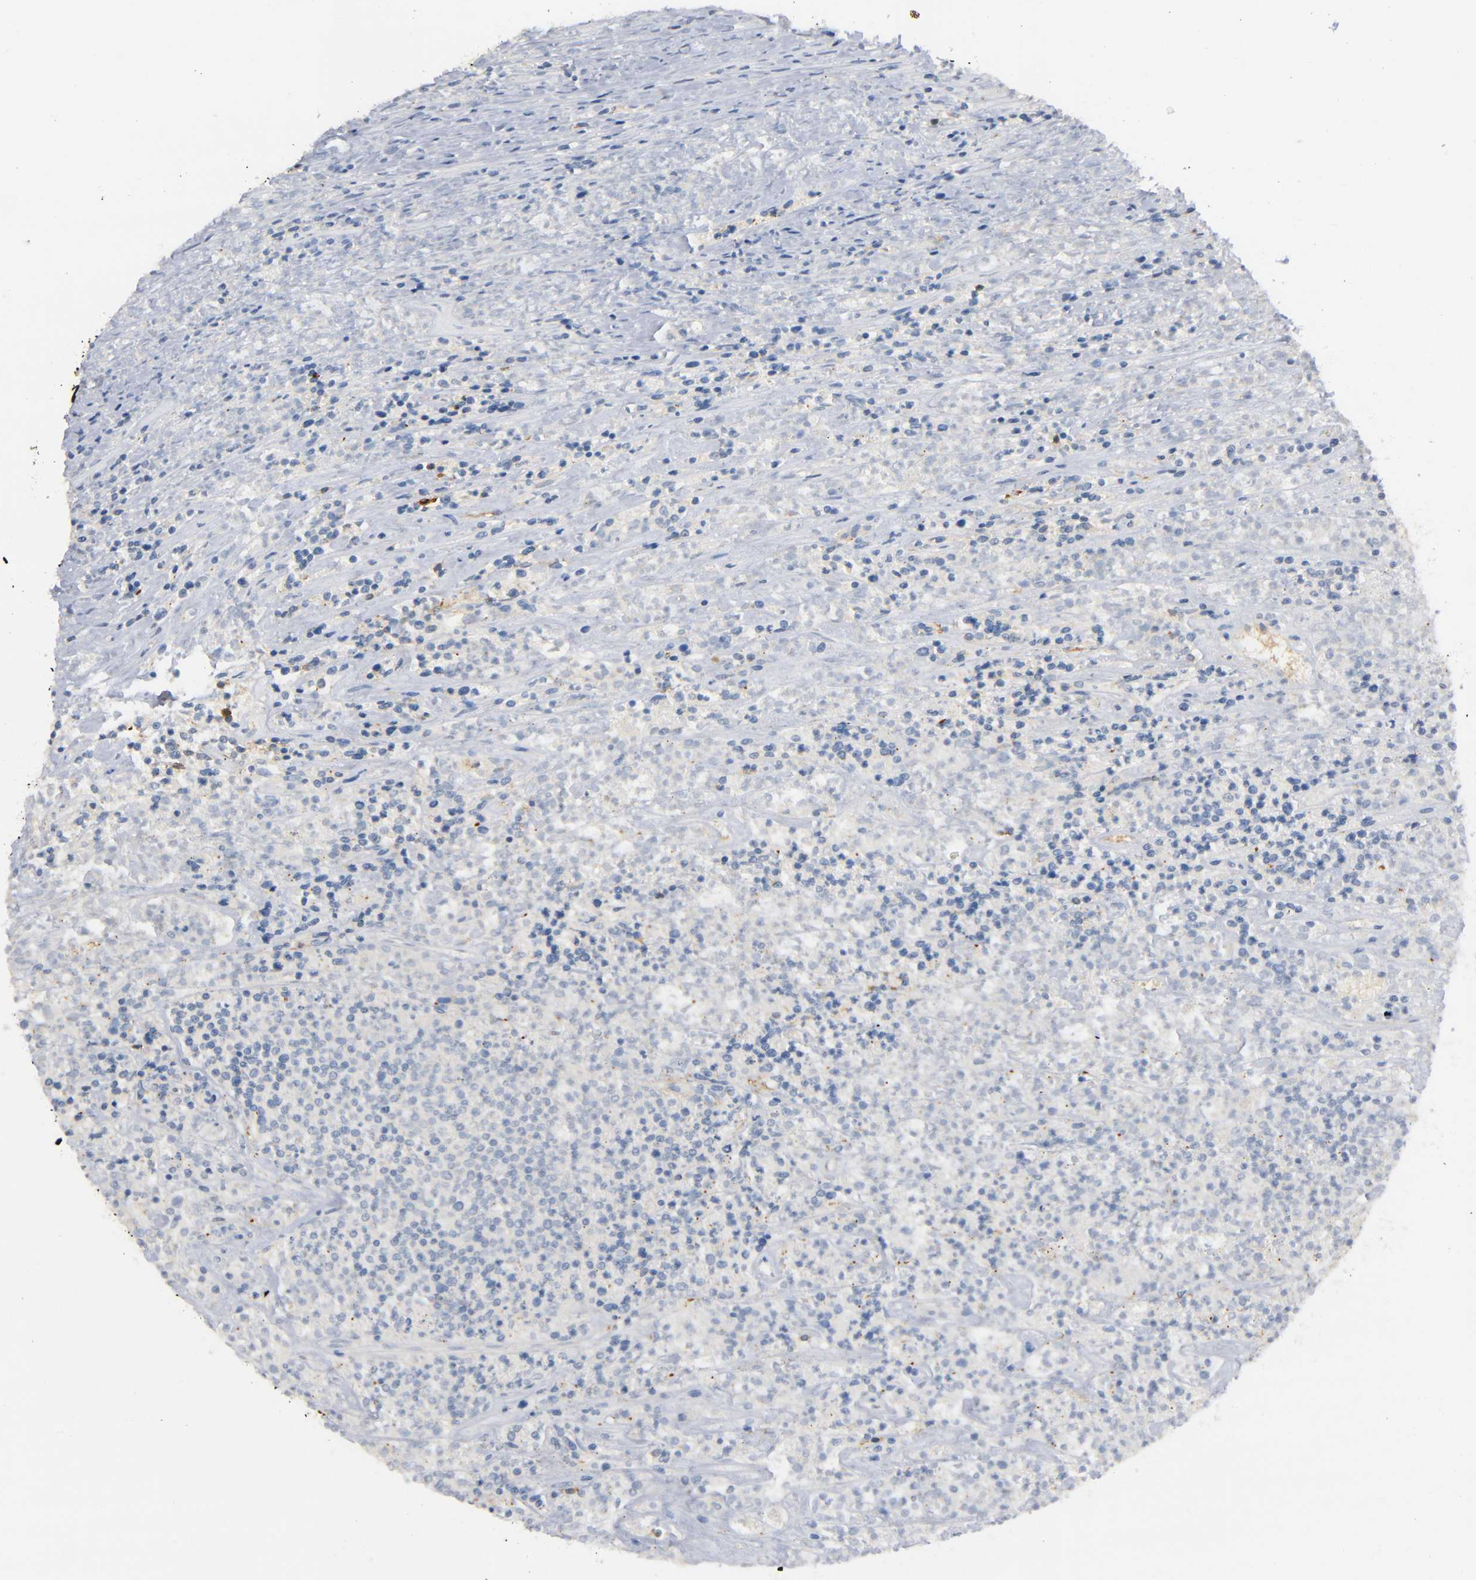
{"staining": {"intensity": "weak", "quantity": "<25%", "location": "cytoplasmic/membranous"}, "tissue": "lymphoma", "cell_type": "Tumor cells", "image_type": "cancer", "snomed": [{"axis": "morphology", "description": "Malignant lymphoma, non-Hodgkin's type, High grade"}, {"axis": "topography", "description": "Lymph node"}], "caption": "Lymphoma was stained to show a protein in brown. There is no significant staining in tumor cells.", "gene": "CAPN10", "patient": {"sex": "female", "age": 73}}